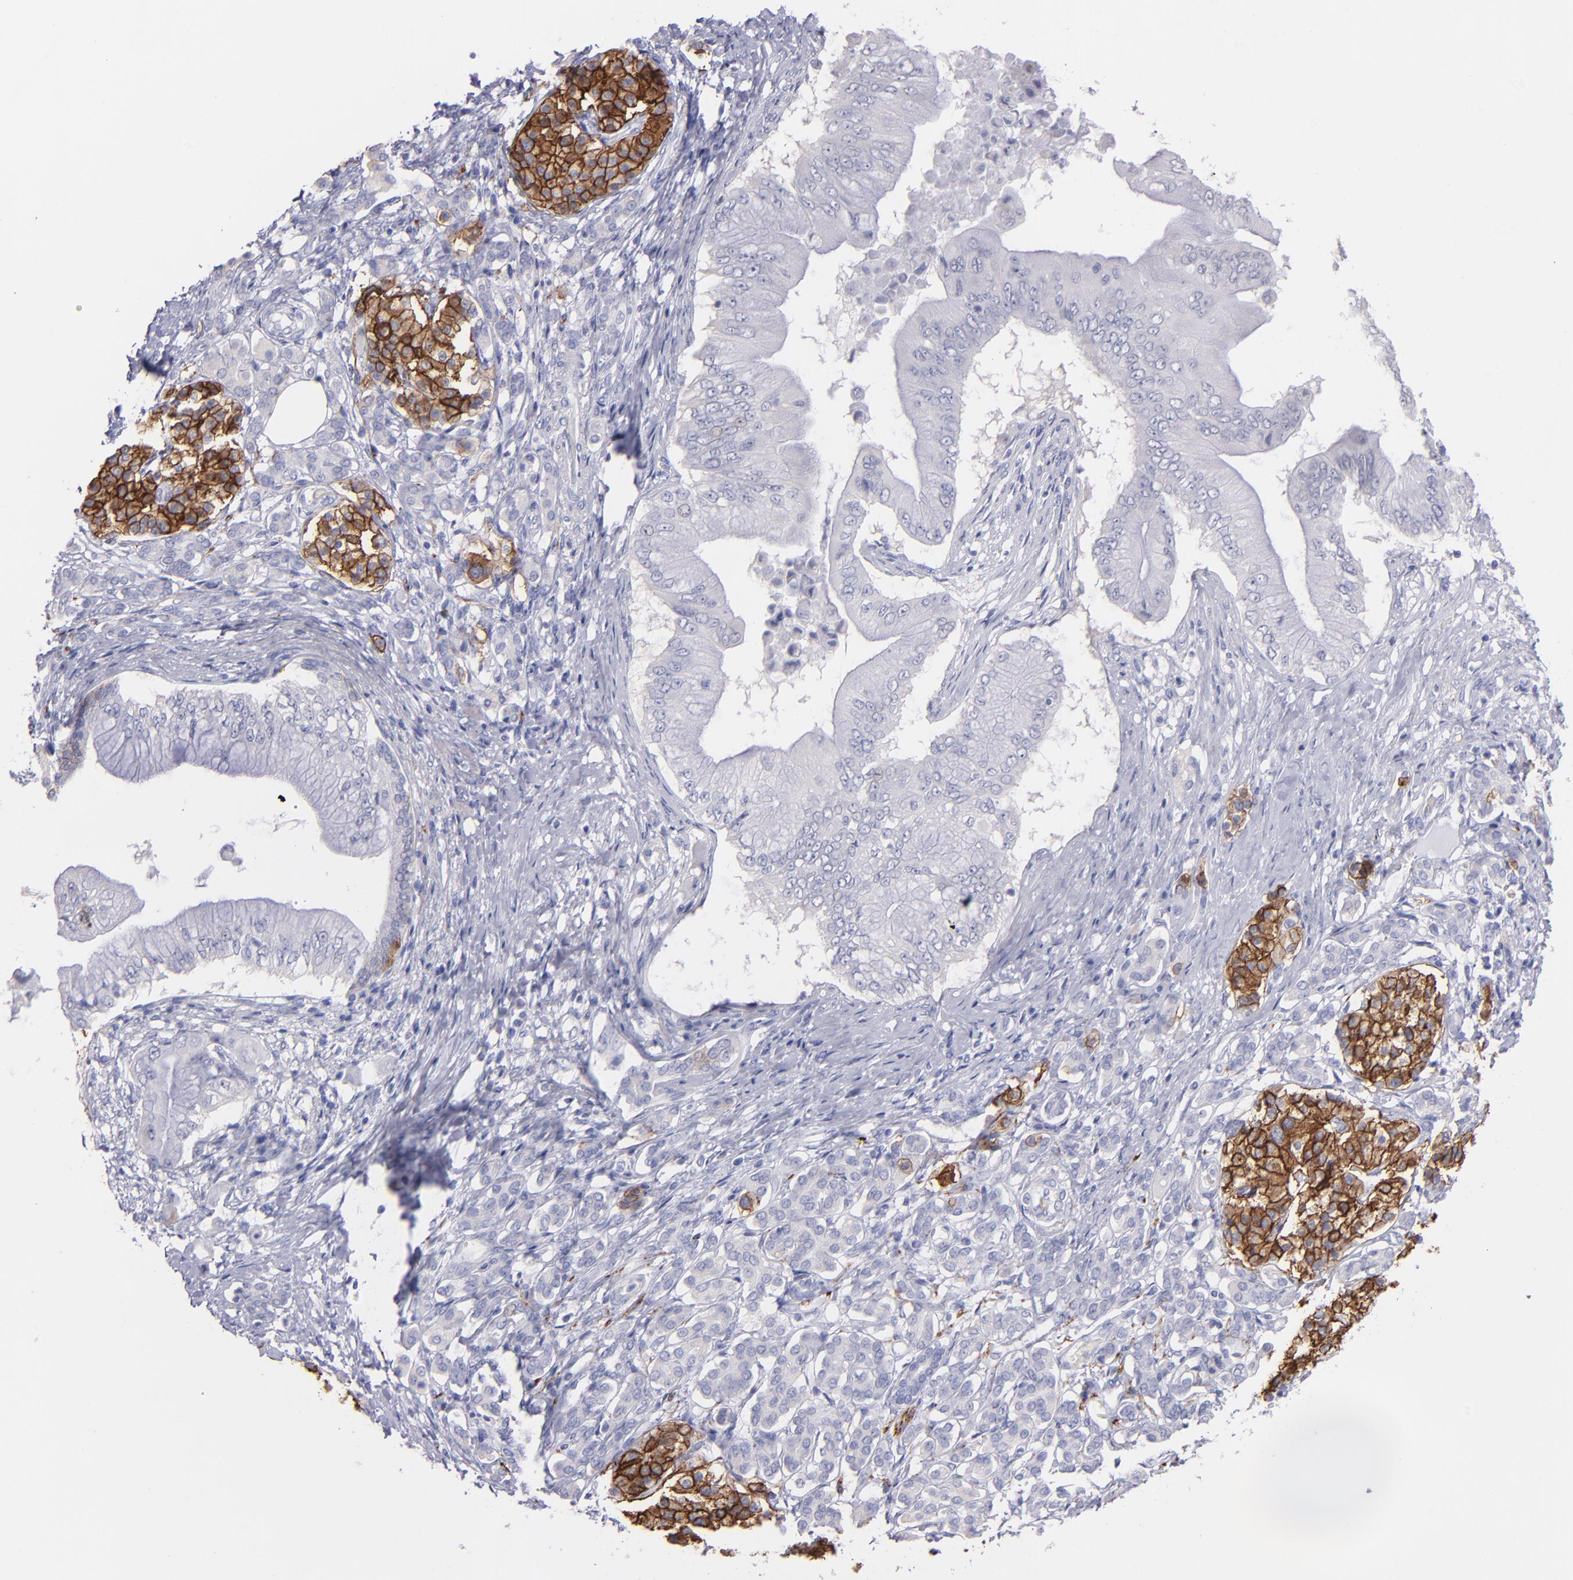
{"staining": {"intensity": "moderate", "quantity": "25%-75%", "location": "cytoplasmic/membranous"}, "tissue": "pancreatic cancer", "cell_type": "Tumor cells", "image_type": "cancer", "snomed": [{"axis": "morphology", "description": "Adenocarcinoma, NOS"}, {"axis": "topography", "description": "Pancreas"}], "caption": "Brown immunohistochemical staining in human pancreatic cancer (adenocarcinoma) displays moderate cytoplasmic/membranous positivity in about 25%-75% of tumor cells.", "gene": "SNAP25", "patient": {"sex": "male", "age": 62}}